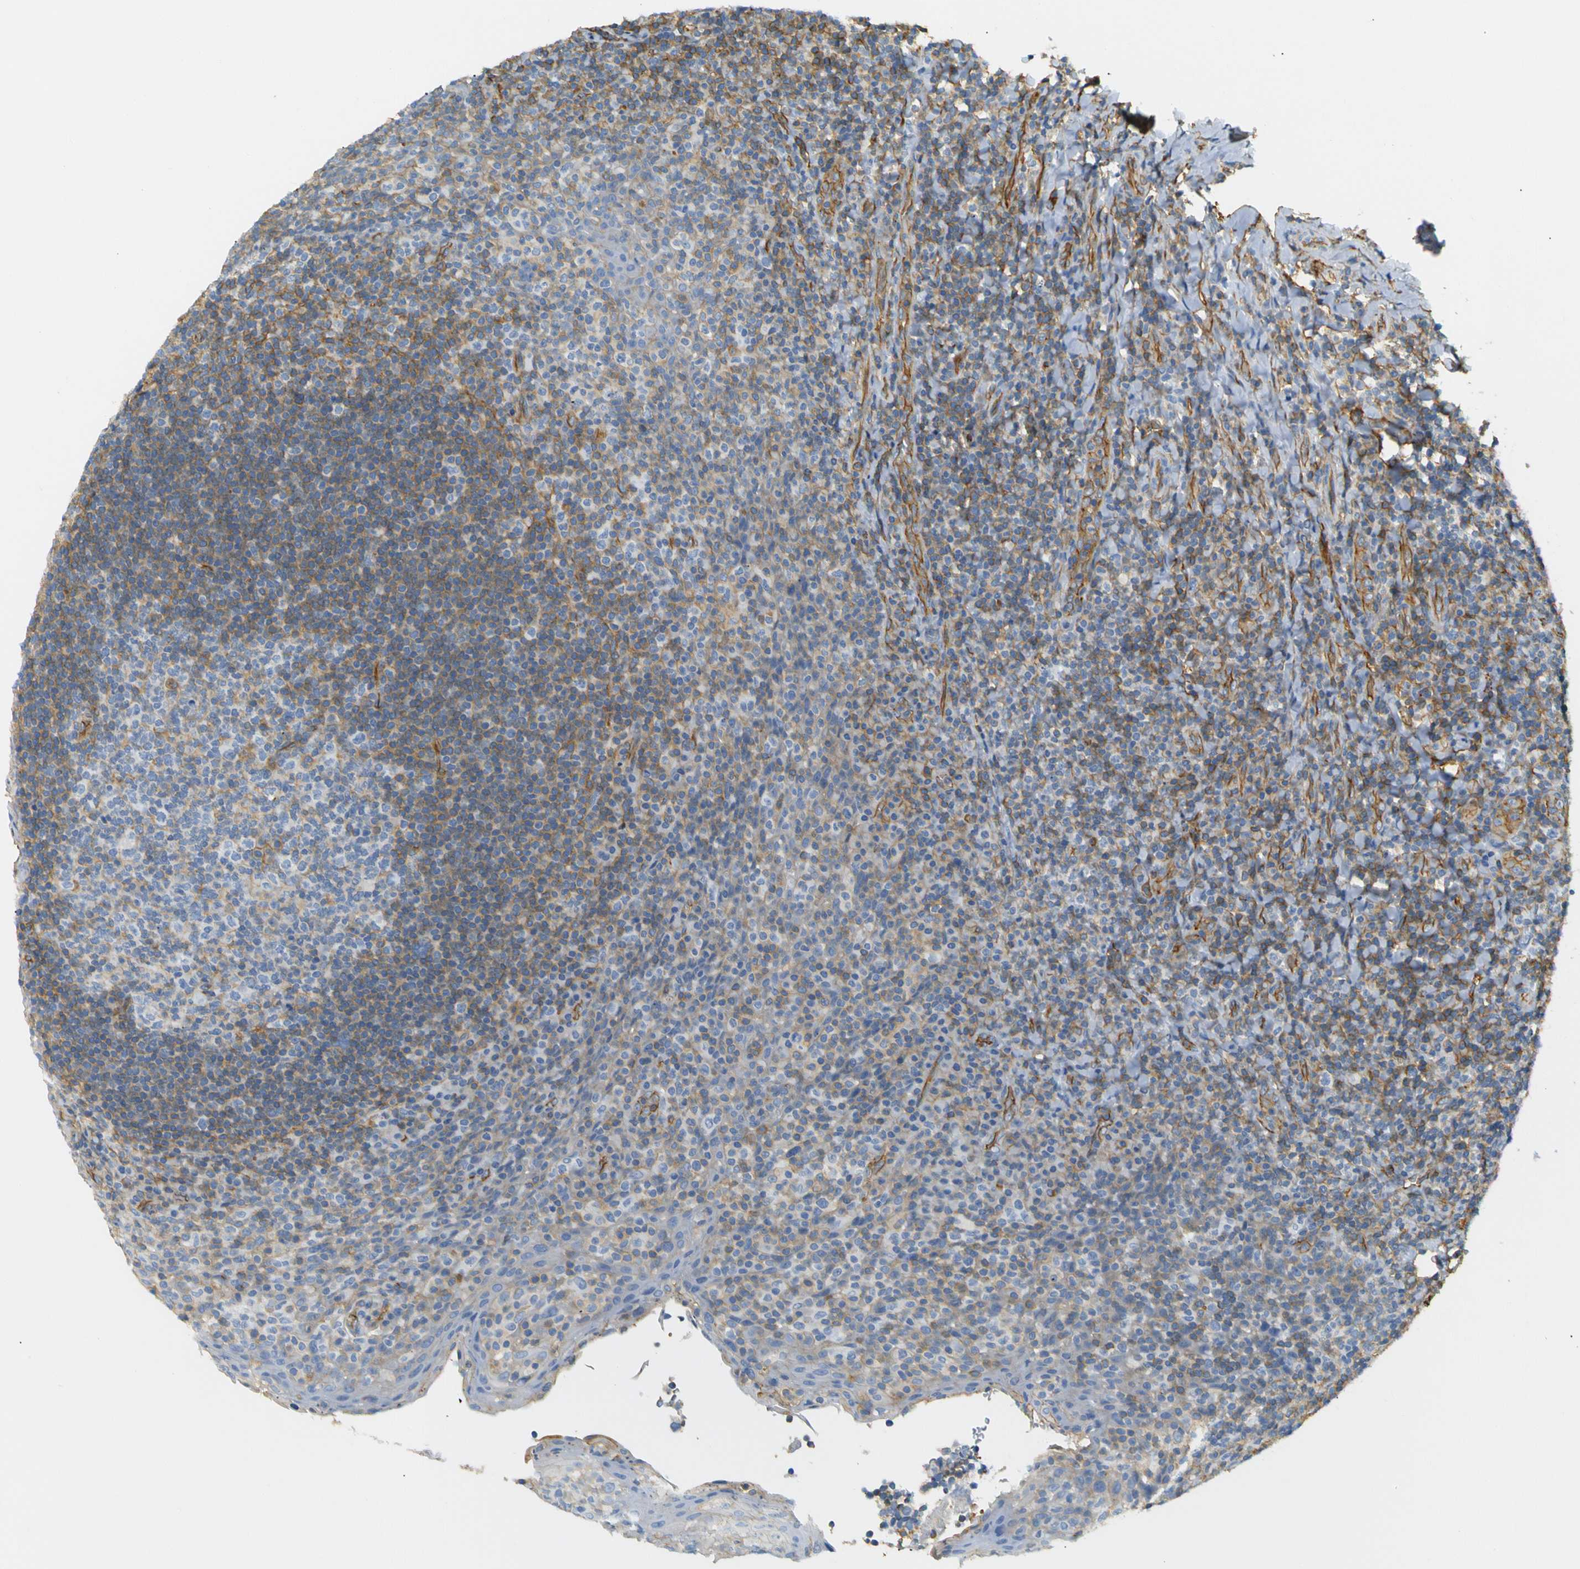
{"staining": {"intensity": "moderate", "quantity": "25%-75%", "location": "cytoplasmic/membranous"}, "tissue": "tonsil", "cell_type": "Germinal center cells", "image_type": "normal", "snomed": [{"axis": "morphology", "description": "Normal tissue, NOS"}, {"axis": "topography", "description": "Tonsil"}], "caption": "Moderate cytoplasmic/membranous protein staining is present in about 25%-75% of germinal center cells in tonsil.", "gene": "SPTBN1", "patient": {"sex": "male", "age": 17}}